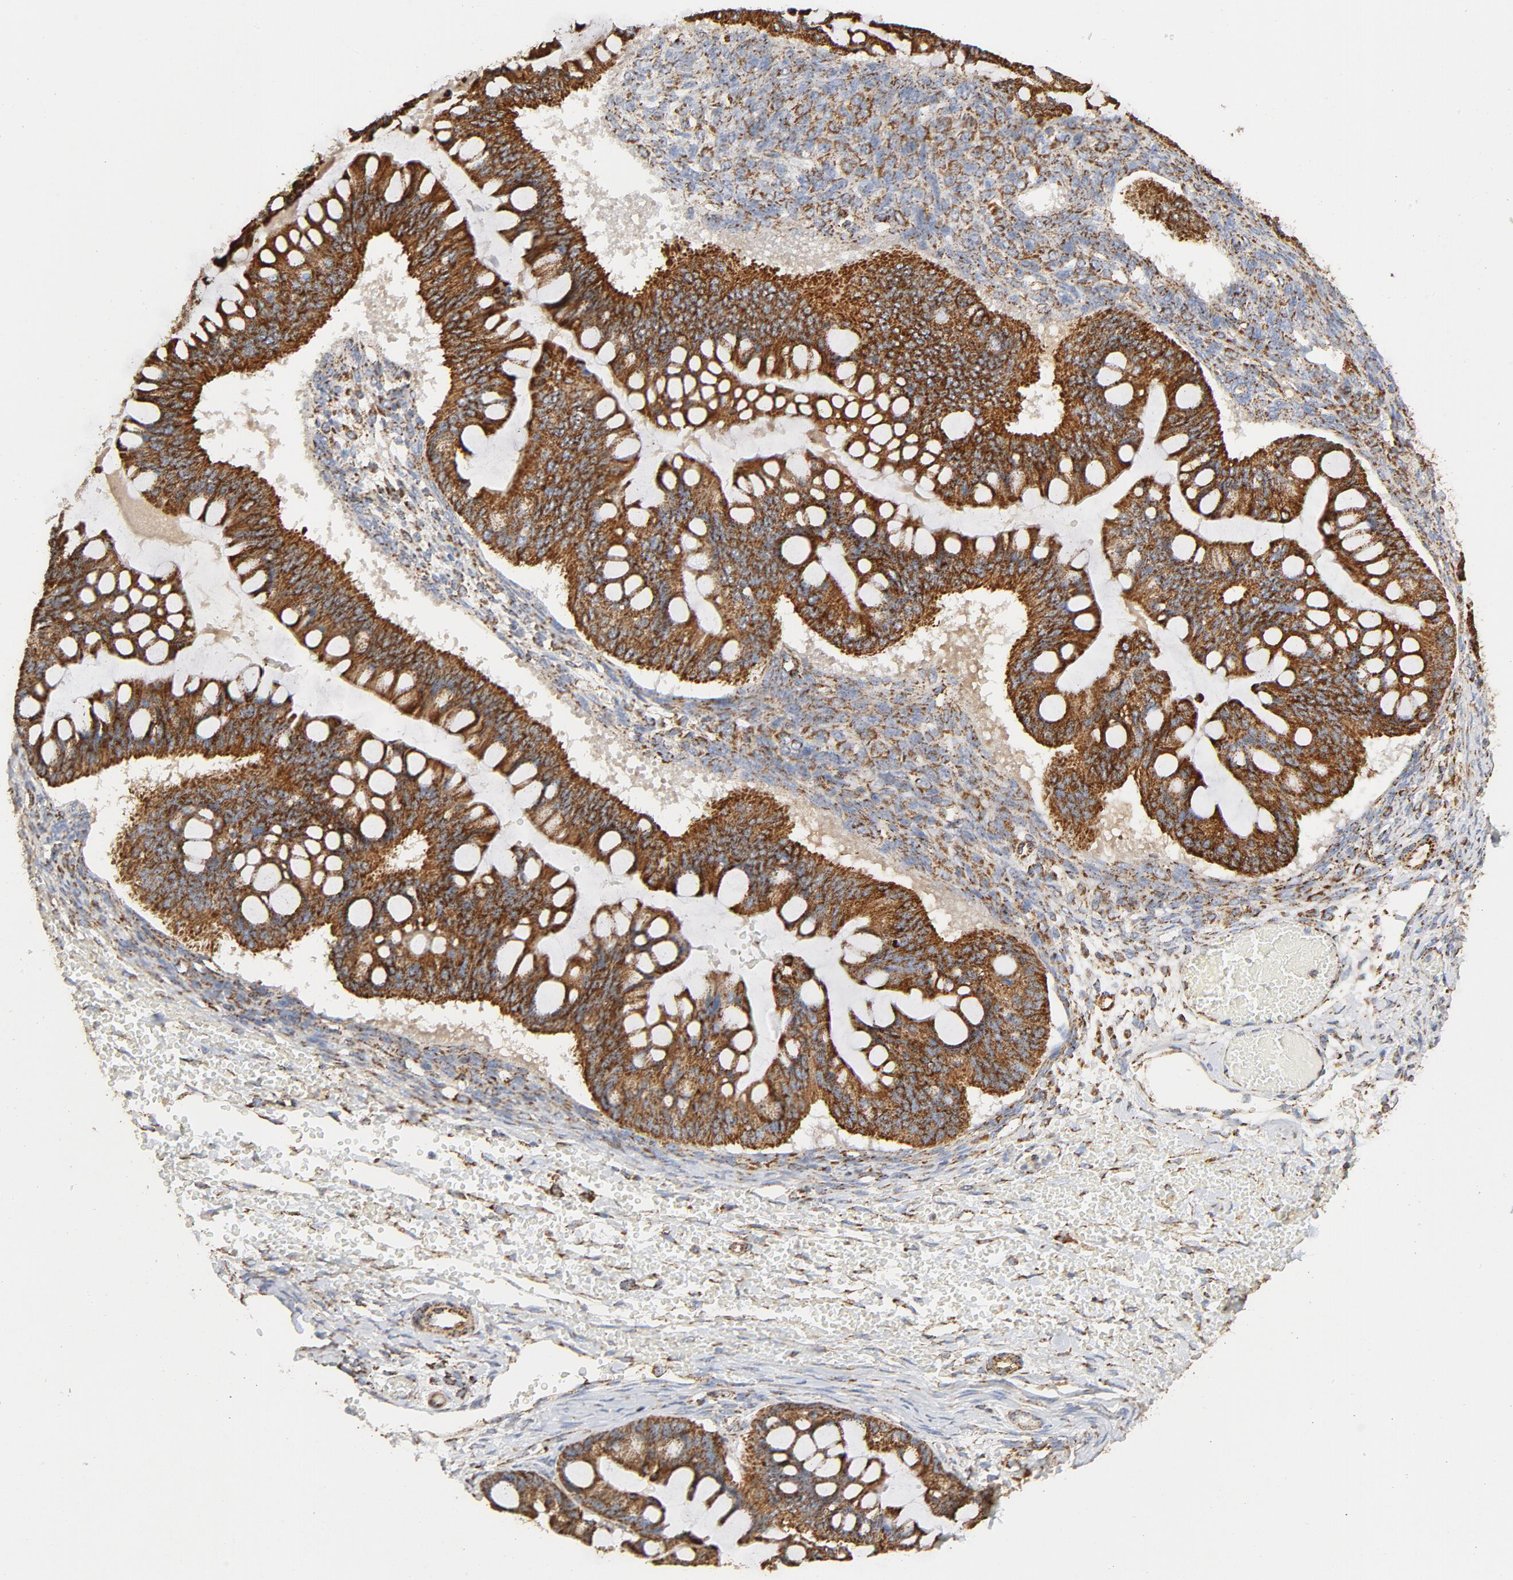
{"staining": {"intensity": "strong", "quantity": ">75%", "location": "cytoplasmic/membranous"}, "tissue": "ovarian cancer", "cell_type": "Tumor cells", "image_type": "cancer", "snomed": [{"axis": "morphology", "description": "Cystadenocarcinoma, mucinous, NOS"}, {"axis": "topography", "description": "Ovary"}], "caption": "An image of ovarian cancer stained for a protein demonstrates strong cytoplasmic/membranous brown staining in tumor cells.", "gene": "PCNX4", "patient": {"sex": "female", "age": 73}}